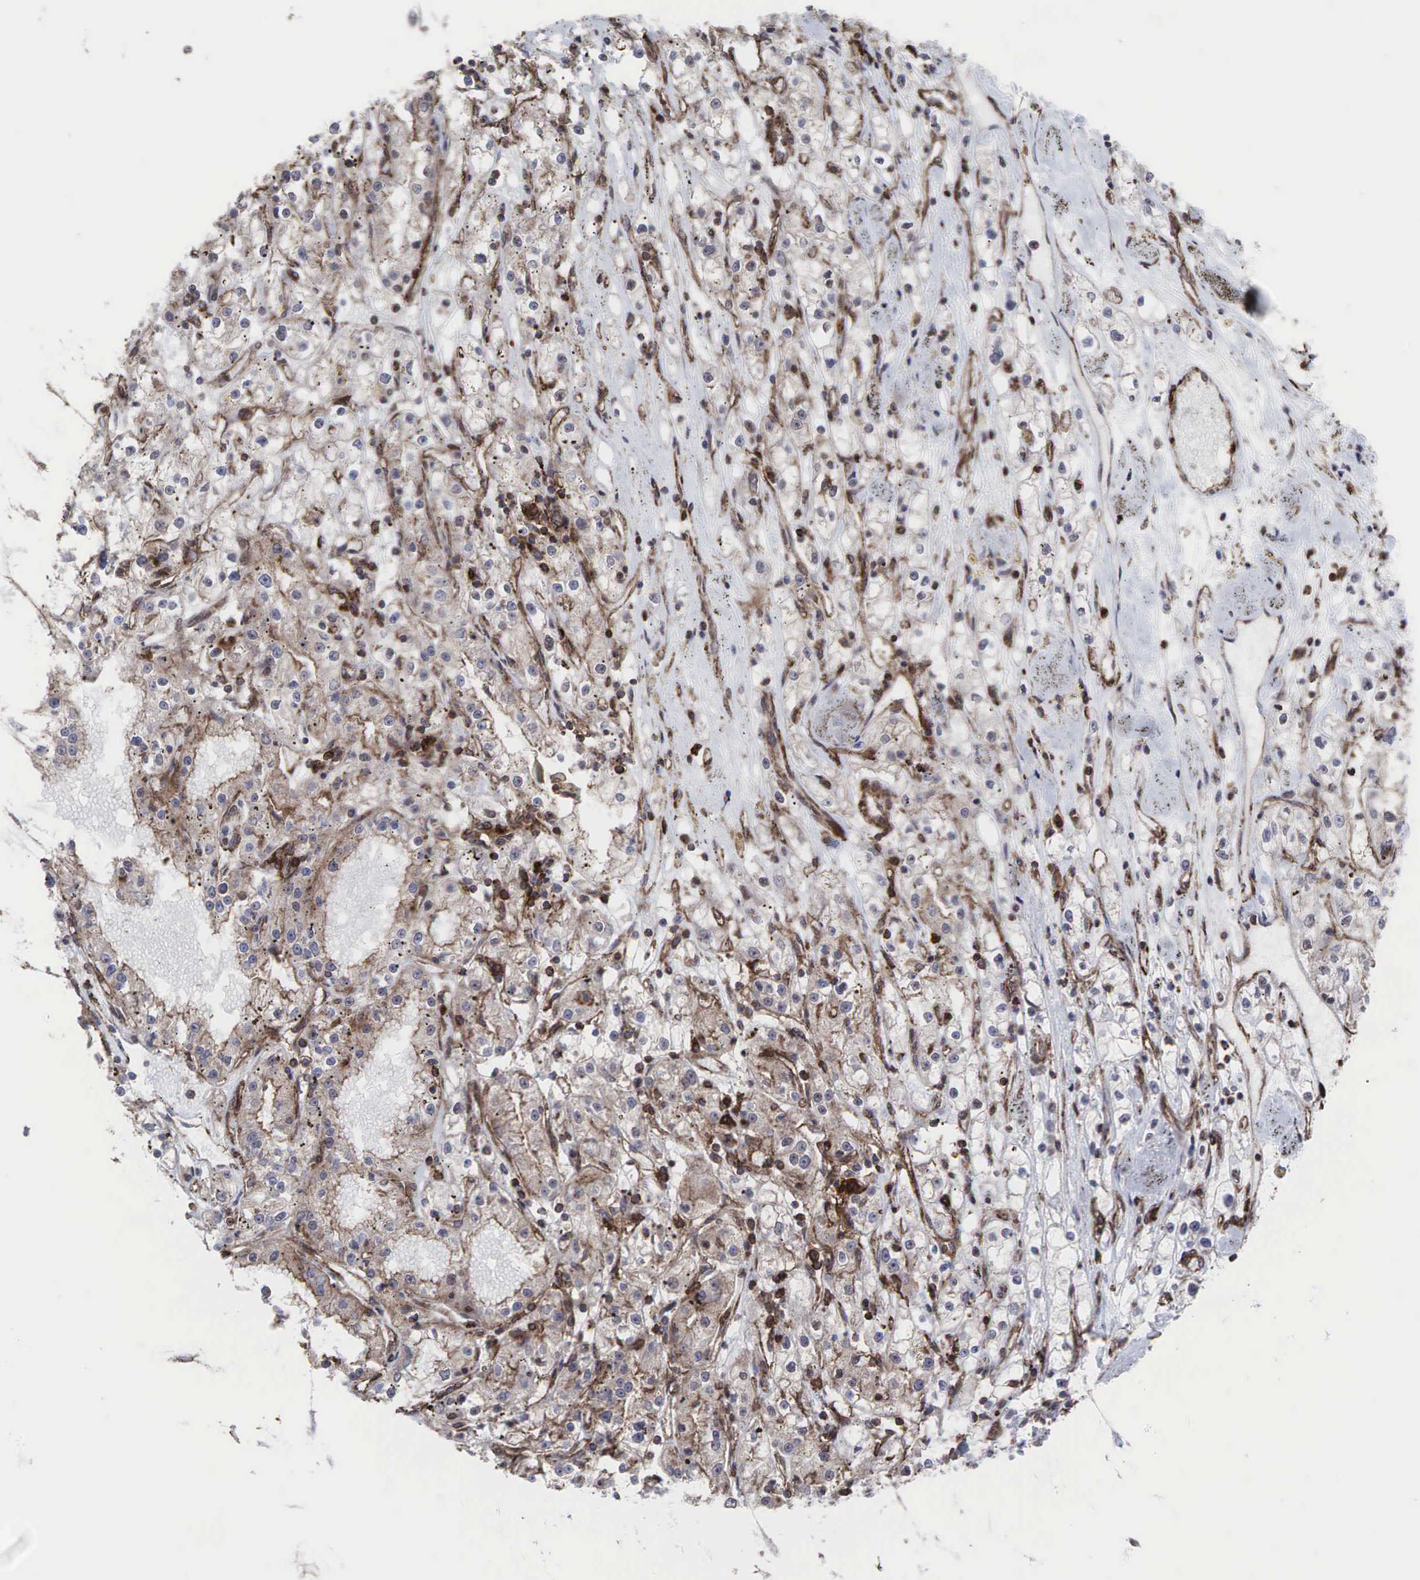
{"staining": {"intensity": "weak", "quantity": ">75%", "location": "cytoplasmic/membranous"}, "tissue": "renal cancer", "cell_type": "Tumor cells", "image_type": "cancer", "snomed": [{"axis": "morphology", "description": "Adenocarcinoma, NOS"}, {"axis": "topography", "description": "Kidney"}], "caption": "Immunohistochemistry (IHC) (DAB (3,3'-diaminobenzidine)) staining of human renal adenocarcinoma shows weak cytoplasmic/membranous protein staining in about >75% of tumor cells.", "gene": "GPRASP1", "patient": {"sex": "male", "age": 56}}